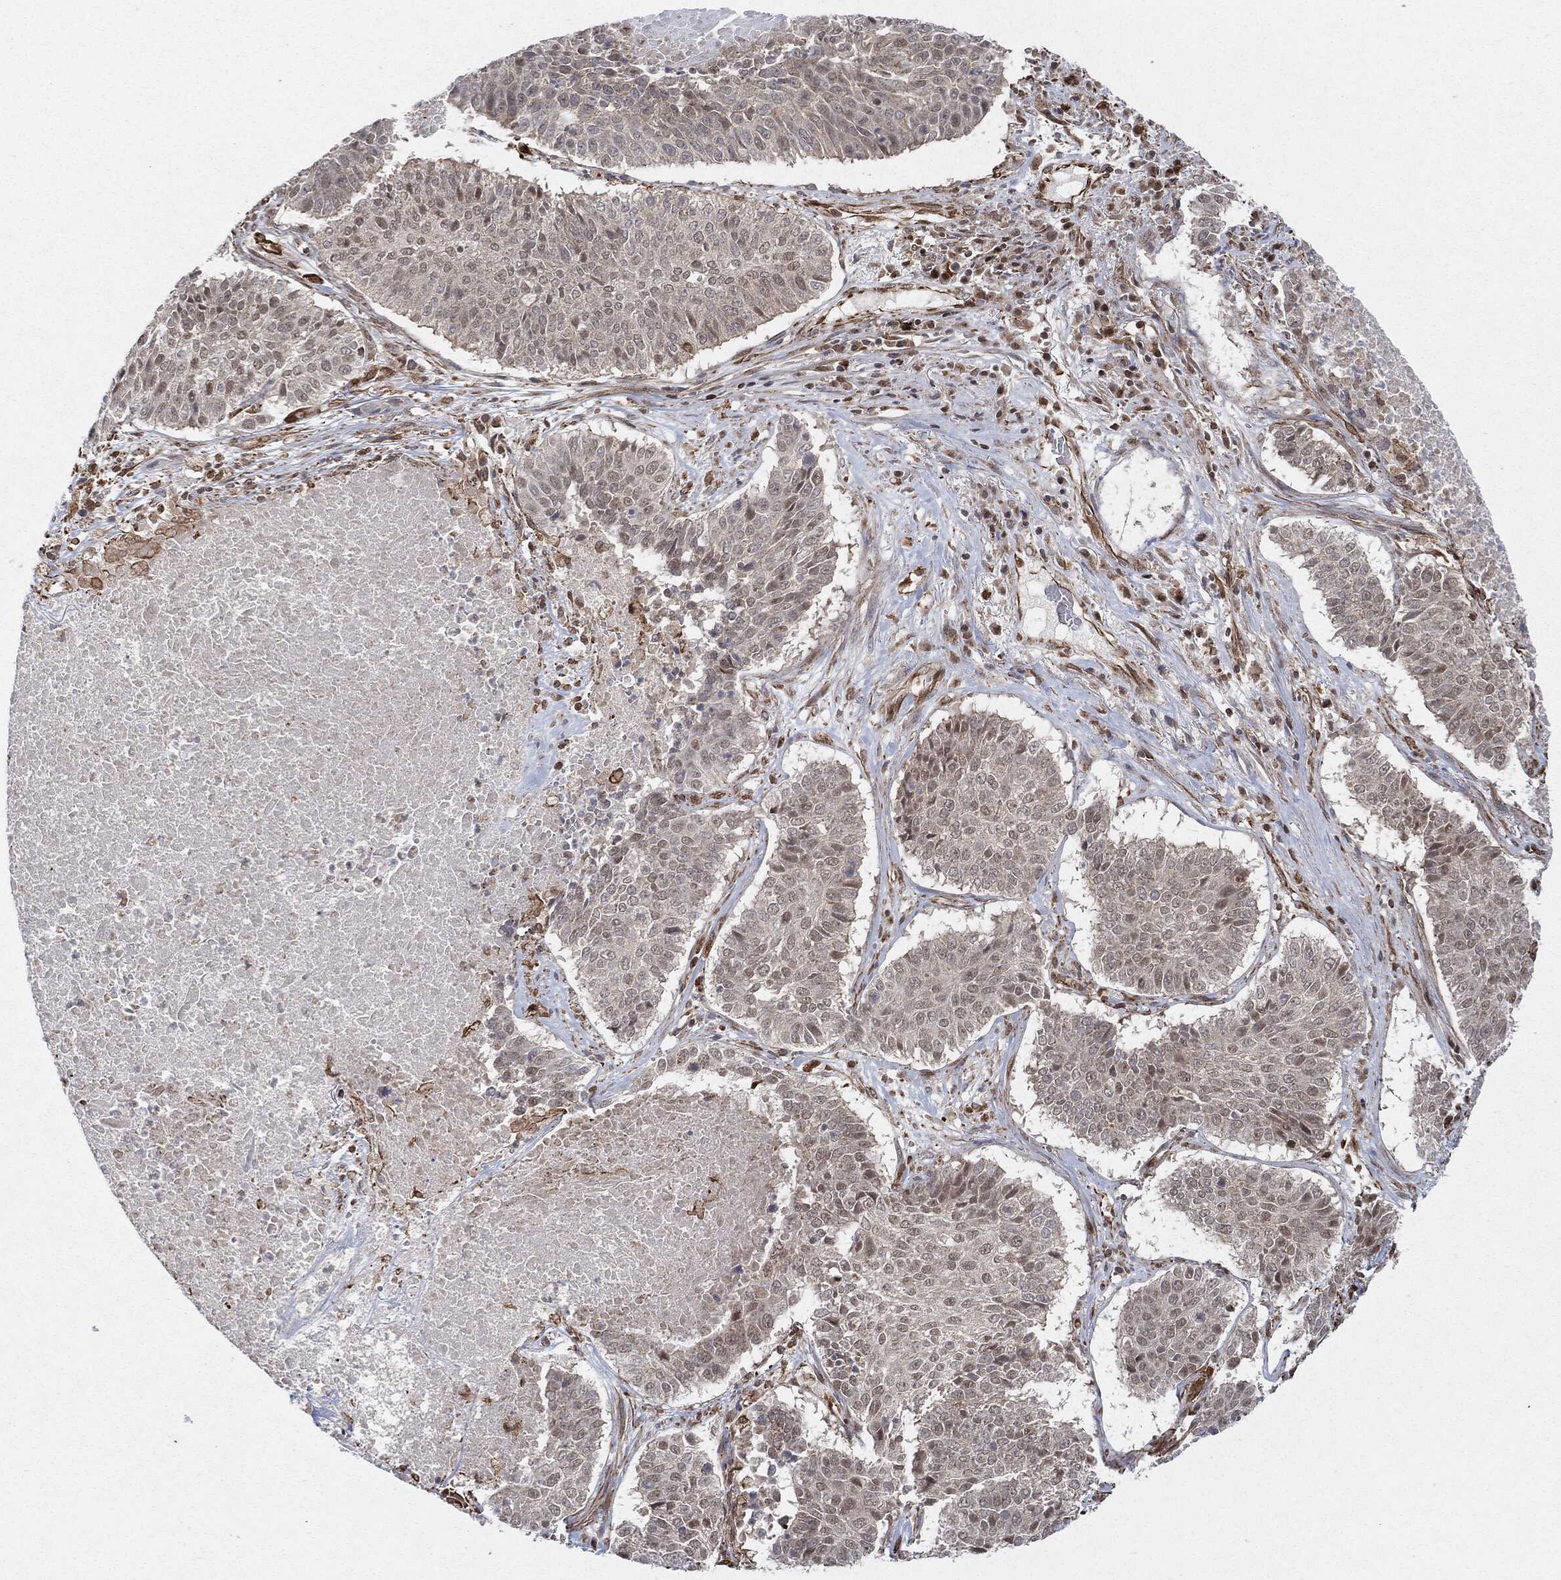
{"staining": {"intensity": "negative", "quantity": "none", "location": "none"}, "tissue": "lung cancer", "cell_type": "Tumor cells", "image_type": "cancer", "snomed": [{"axis": "morphology", "description": "Squamous cell carcinoma, NOS"}, {"axis": "topography", "description": "Lung"}], "caption": "Tumor cells show no significant staining in lung squamous cell carcinoma.", "gene": "TP53RK", "patient": {"sex": "male", "age": 64}}